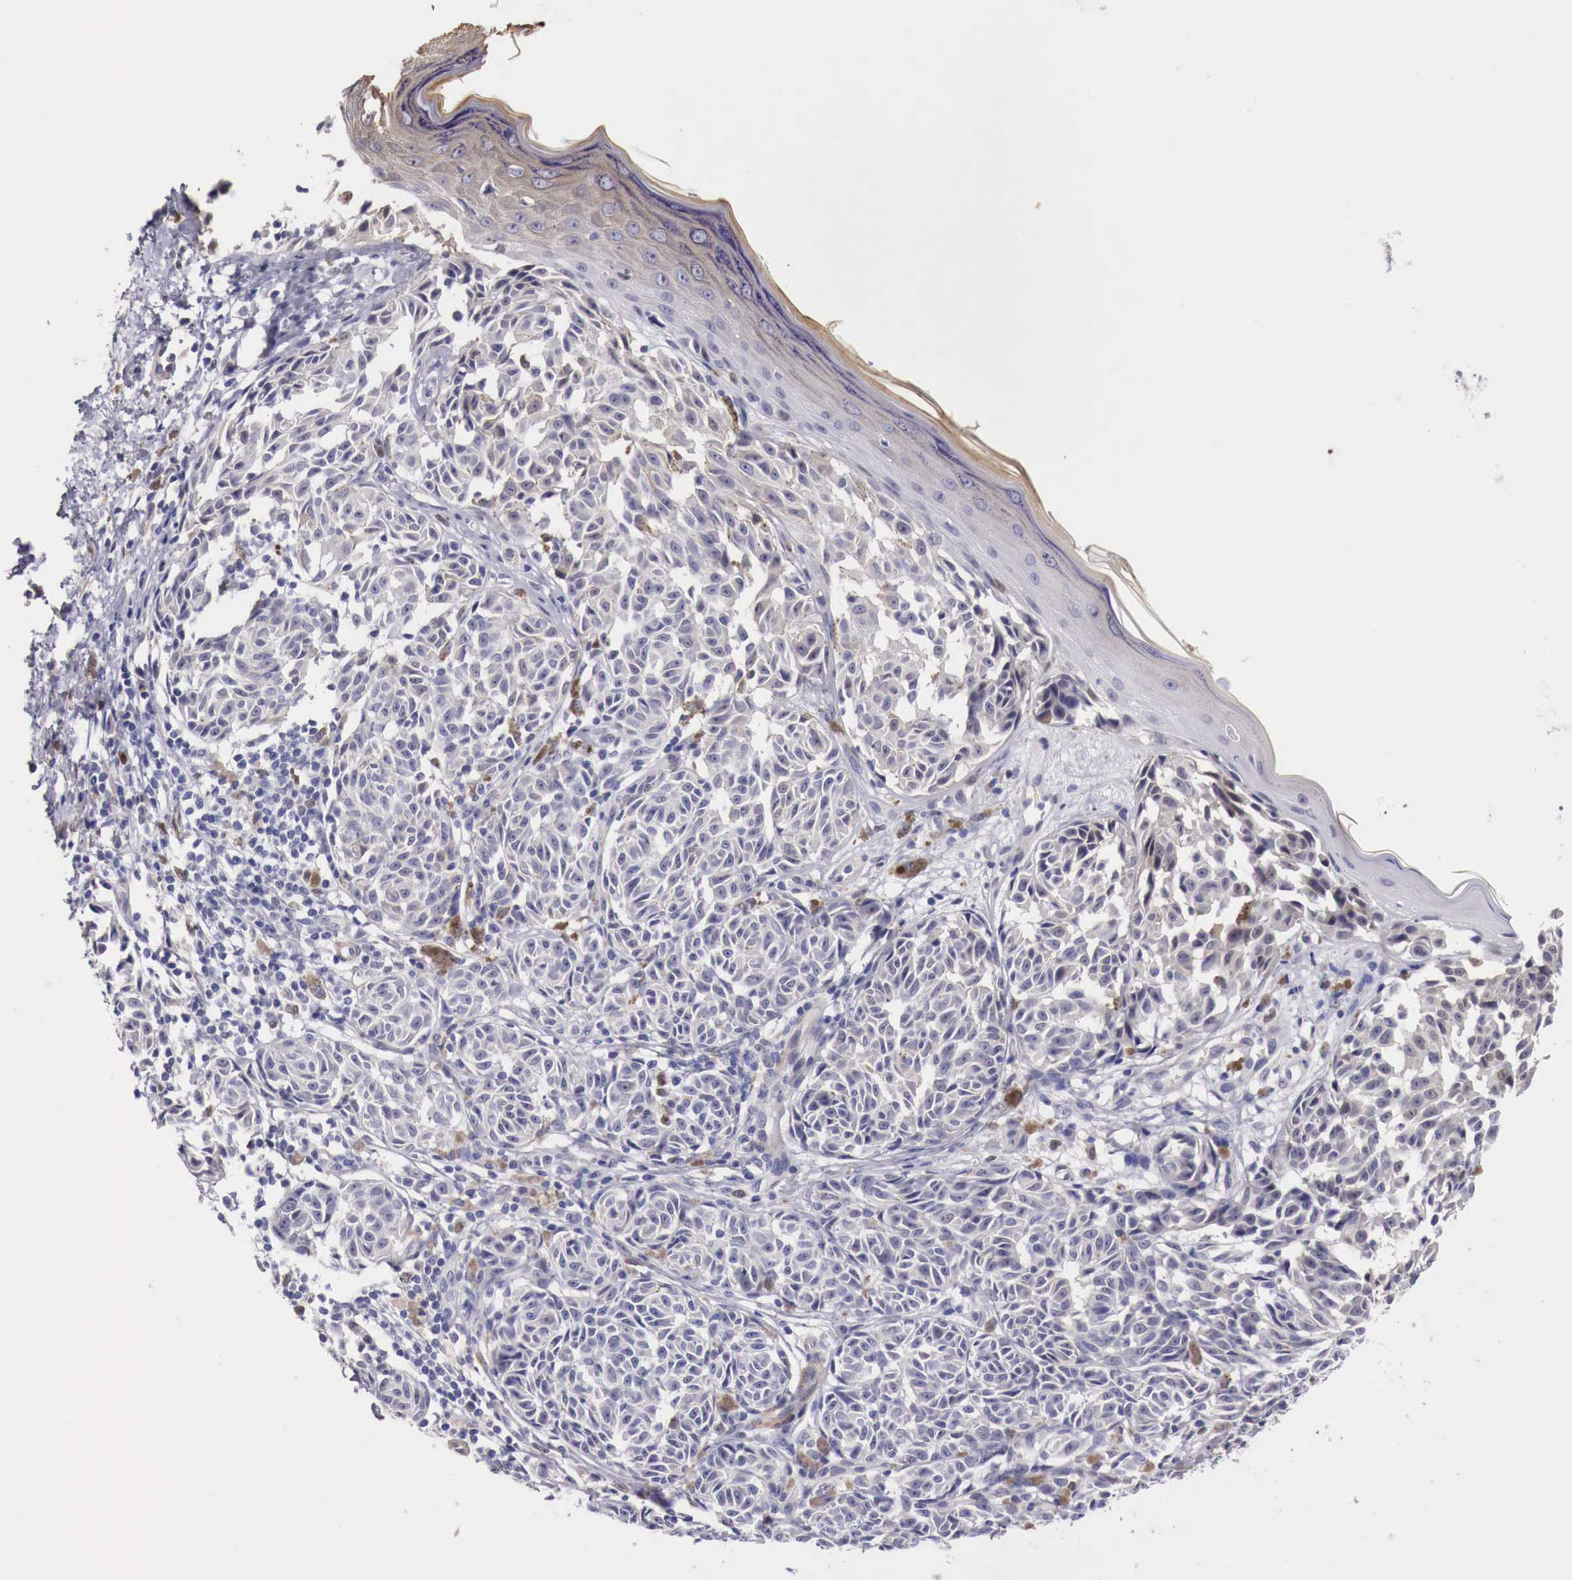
{"staining": {"intensity": "moderate", "quantity": "<25%", "location": "nuclear"}, "tissue": "melanoma", "cell_type": "Tumor cells", "image_type": "cancer", "snomed": [{"axis": "morphology", "description": "Malignant melanoma, NOS"}, {"axis": "topography", "description": "Skin"}], "caption": "Immunohistochemical staining of malignant melanoma reveals low levels of moderate nuclear protein expression in about <25% of tumor cells.", "gene": "ENOX2", "patient": {"sex": "male", "age": 49}}